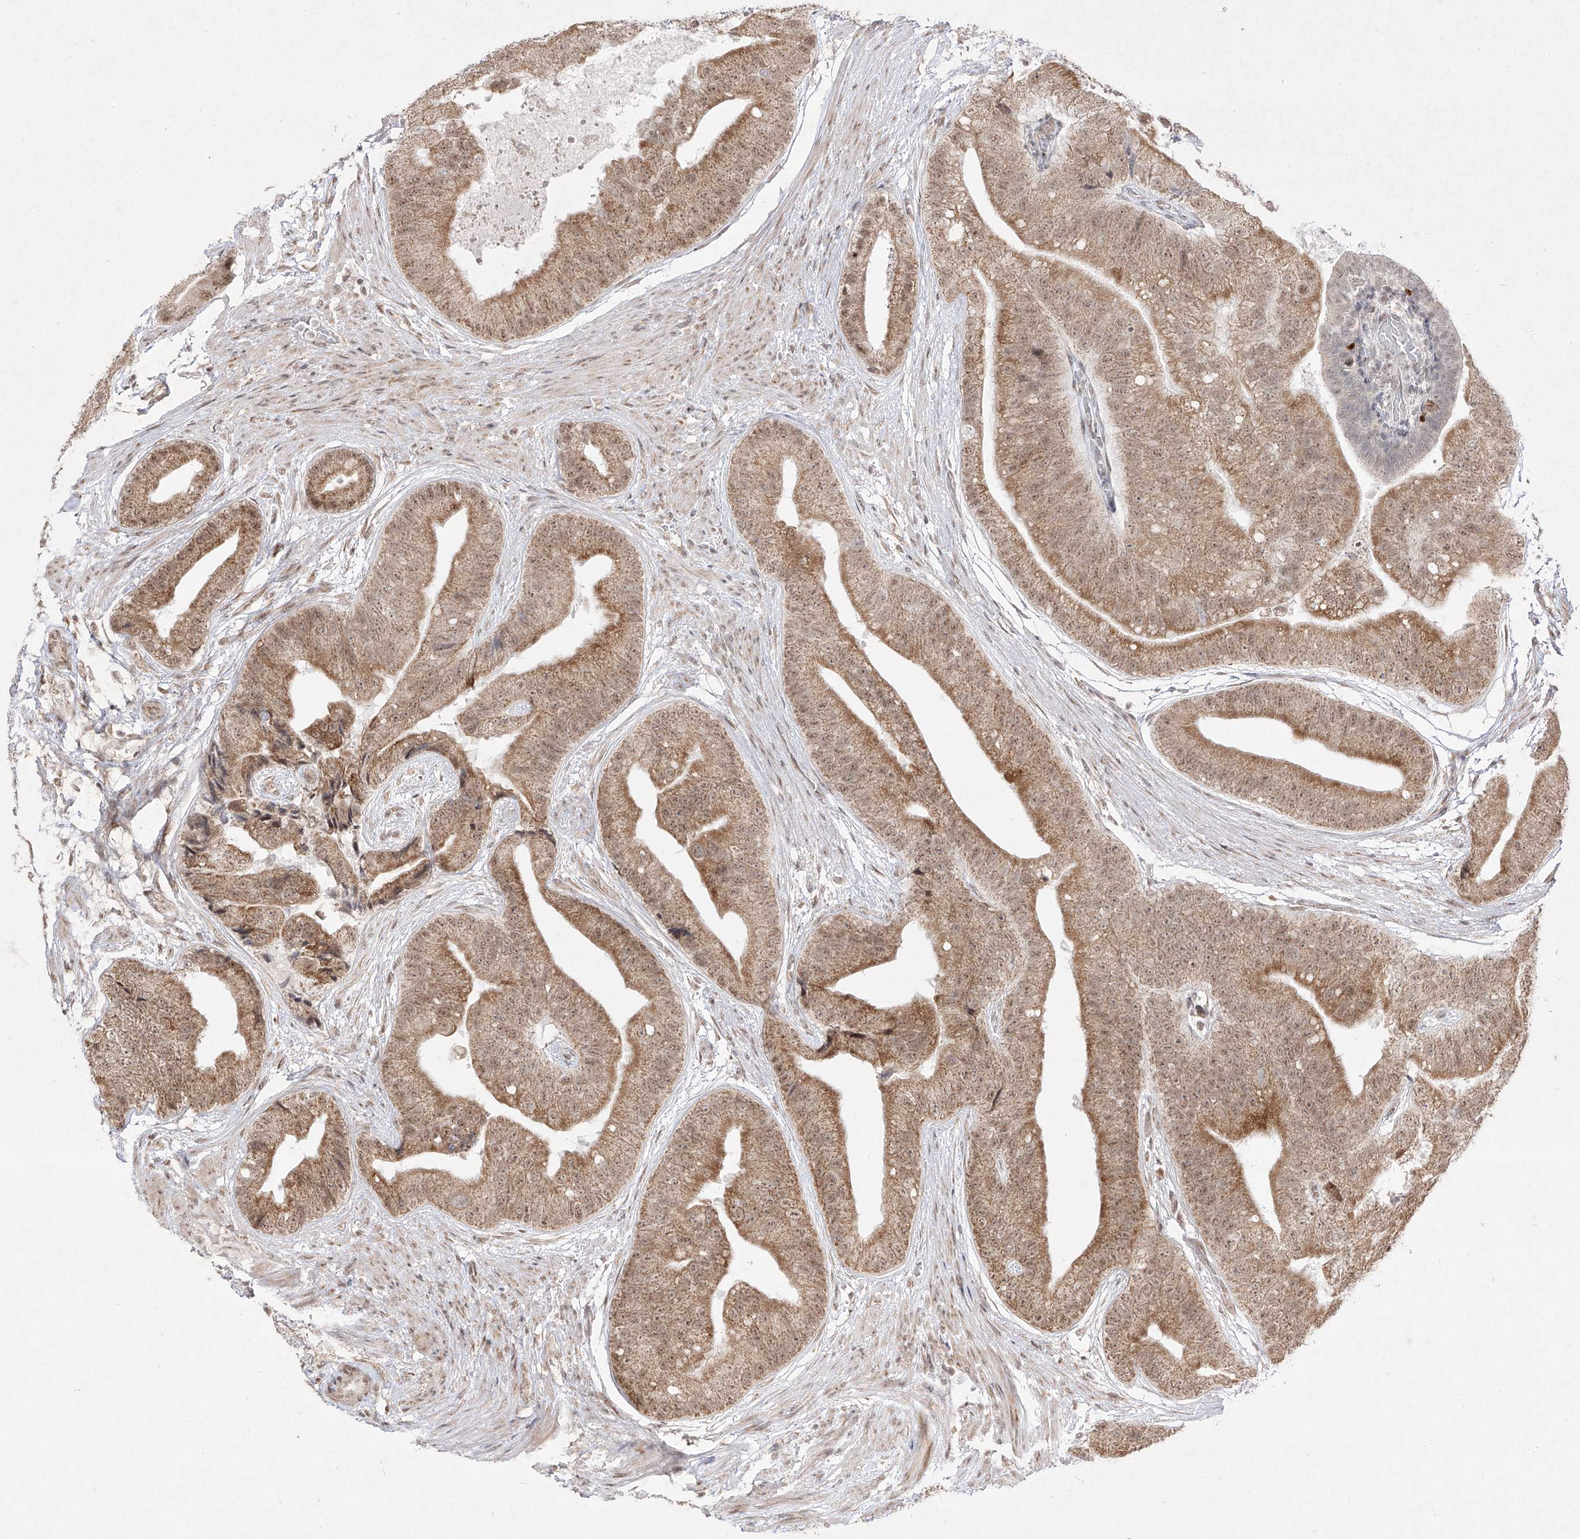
{"staining": {"intensity": "moderate", "quantity": ">75%", "location": "cytoplasmic/membranous,nuclear"}, "tissue": "prostate cancer", "cell_type": "Tumor cells", "image_type": "cancer", "snomed": [{"axis": "morphology", "description": "Adenocarcinoma, High grade"}, {"axis": "topography", "description": "Prostate"}], "caption": "Protein staining shows moderate cytoplasmic/membranous and nuclear expression in approximately >75% of tumor cells in adenocarcinoma (high-grade) (prostate).", "gene": "SNRNP27", "patient": {"sex": "male", "age": 70}}